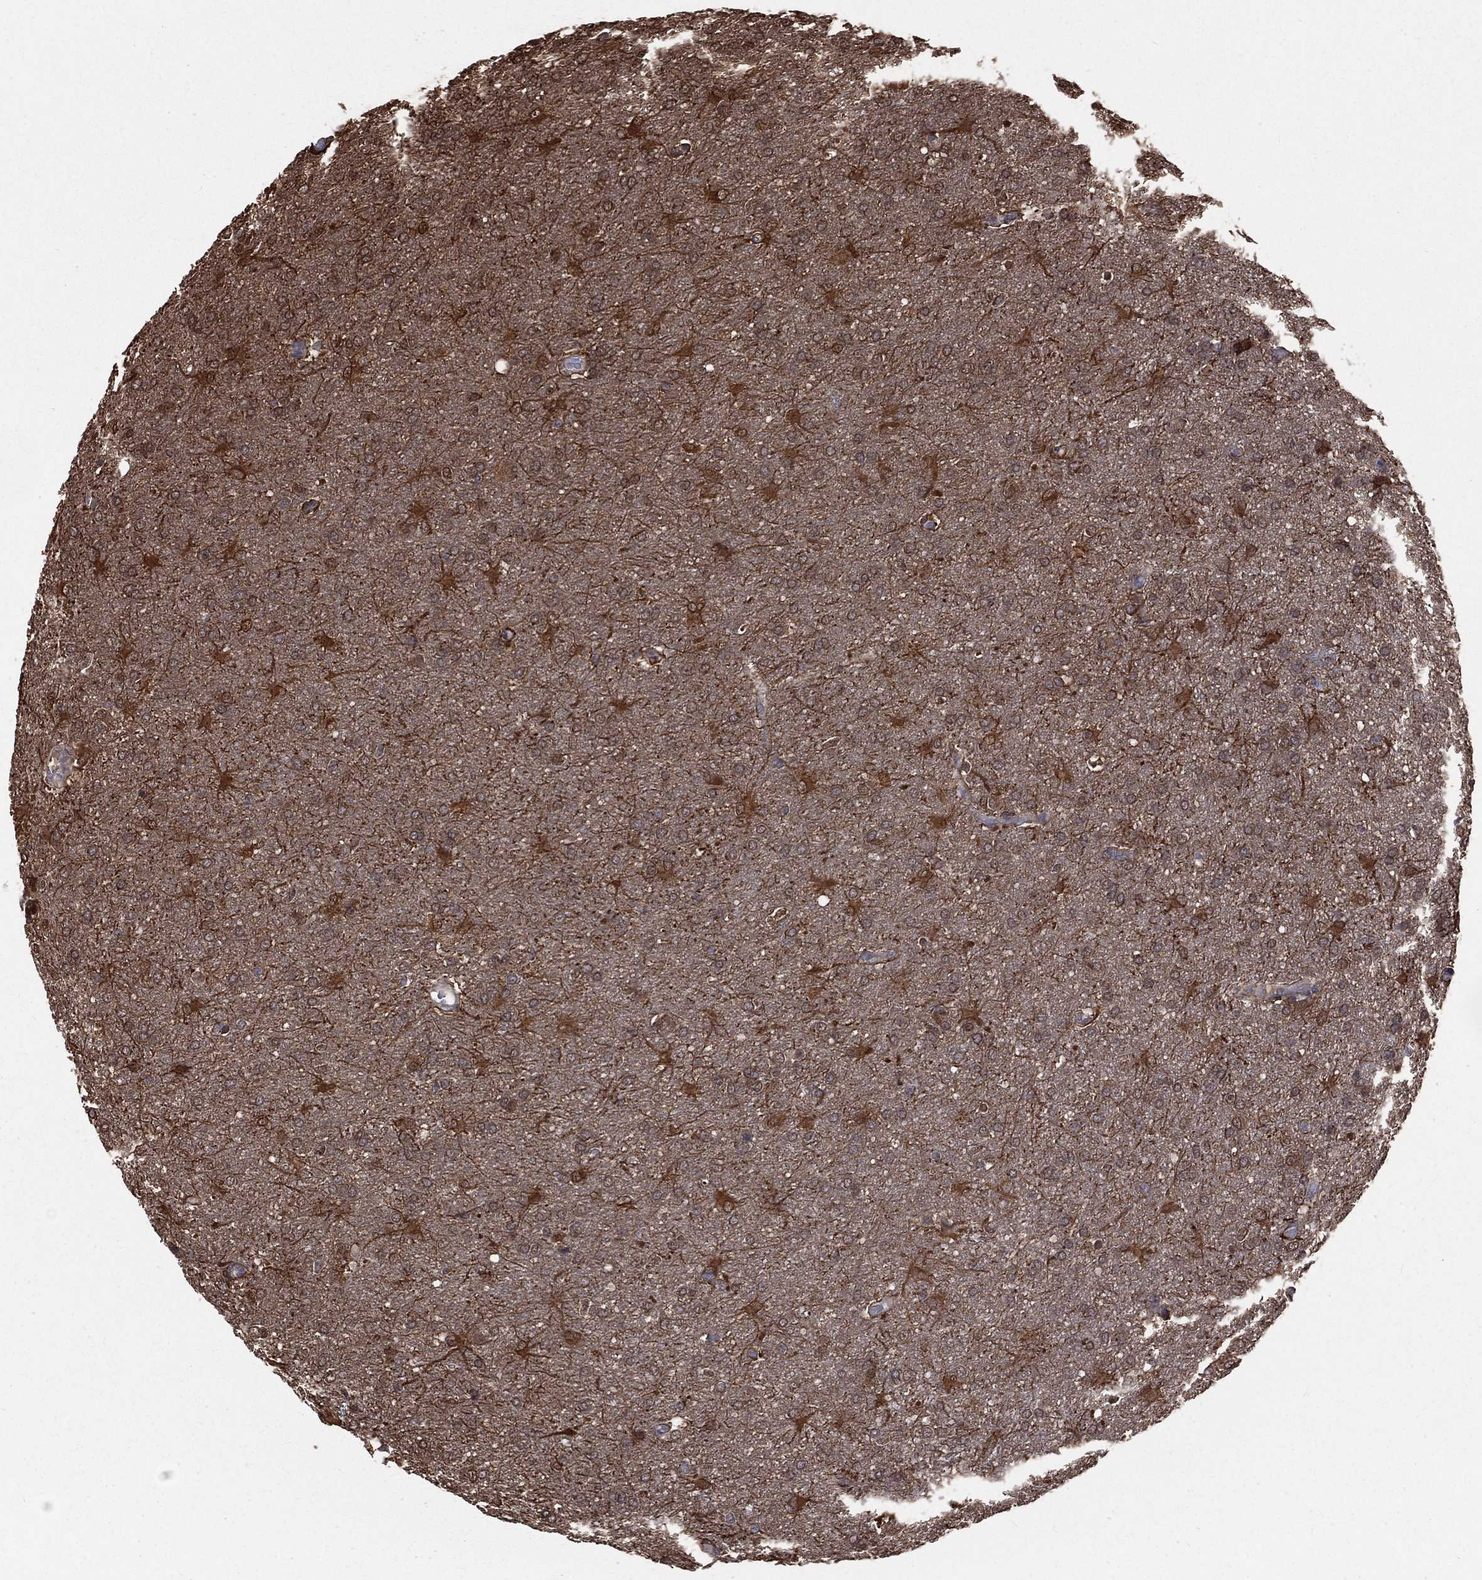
{"staining": {"intensity": "moderate", "quantity": ">75%", "location": "cytoplasmic/membranous"}, "tissue": "glioma", "cell_type": "Tumor cells", "image_type": "cancer", "snomed": [{"axis": "morphology", "description": "Glioma, malignant, High grade"}, {"axis": "topography", "description": "Brain"}], "caption": "Immunohistochemical staining of human glioma demonstrates moderate cytoplasmic/membranous protein positivity in about >75% of tumor cells.", "gene": "TBC1D2", "patient": {"sex": "male", "age": 68}}